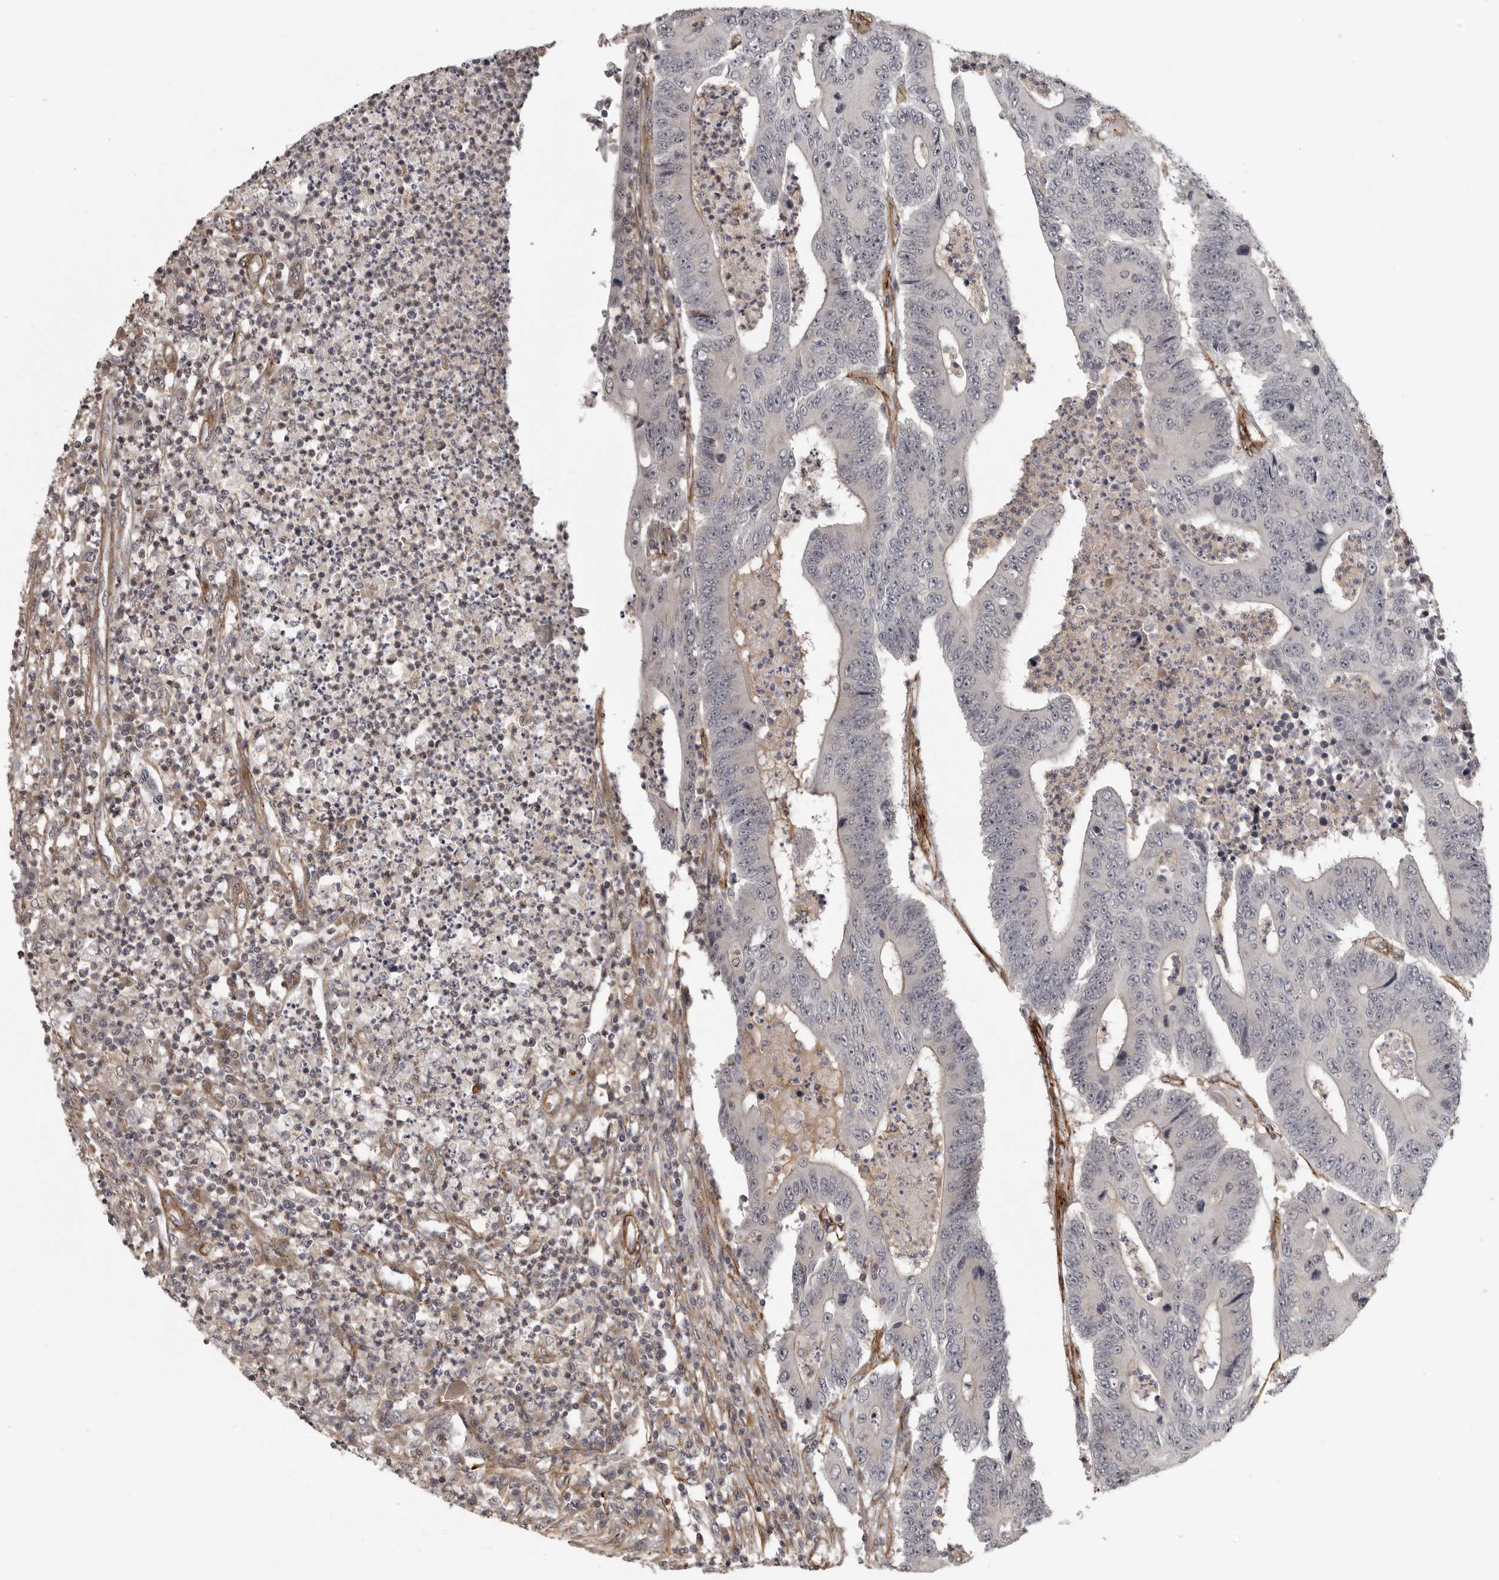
{"staining": {"intensity": "negative", "quantity": "none", "location": "none"}, "tissue": "colorectal cancer", "cell_type": "Tumor cells", "image_type": "cancer", "snomed": [{"axis": "morphology", "description": "Adenocarcinoma, NOS"}, {"axis": "topography", "description": "Colon"}], "caption": "Histopathology image shows no protein expression in tumor cells of colorectal cancer (adenocarcinoma) tissue.", "gene": "TUT4", "patient": {"sex": "male", "age": 83}}